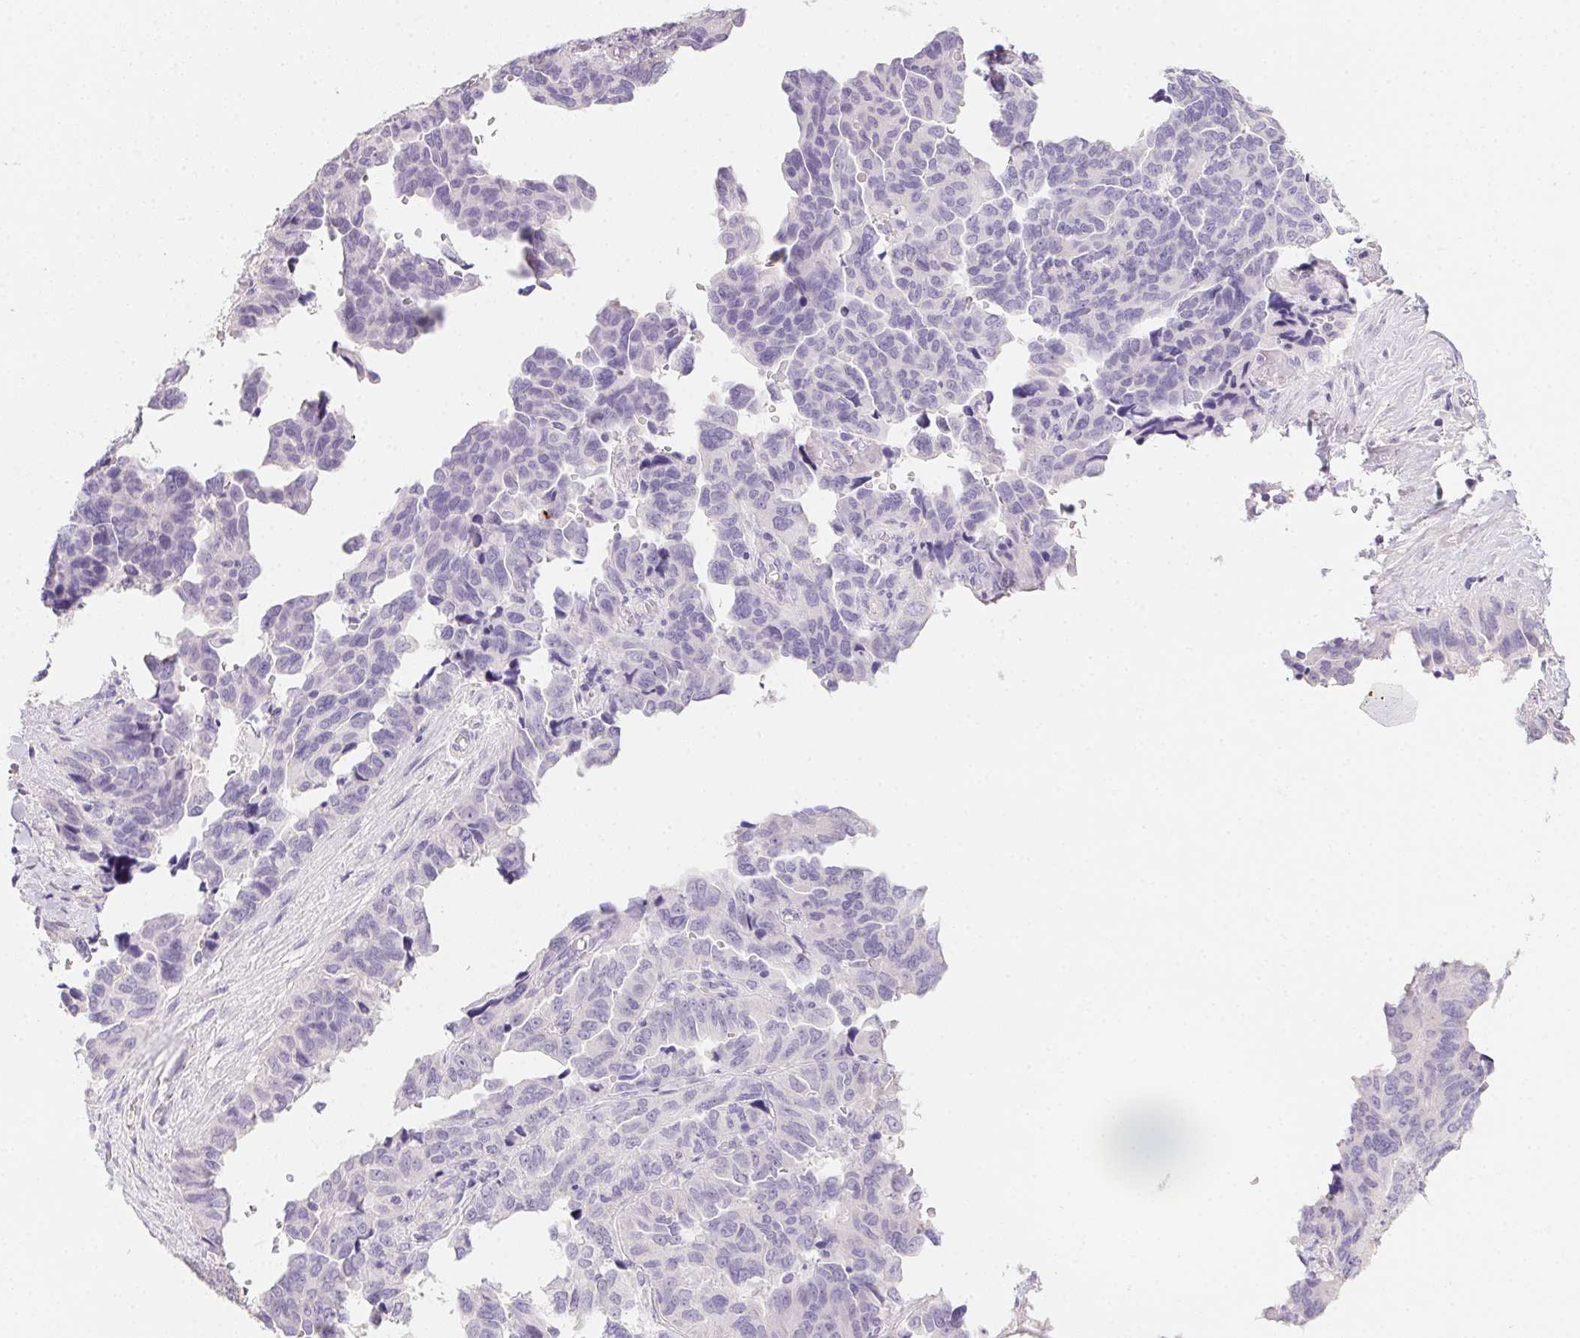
{"staining": {"intensity": "negative", "quantity": "none", "location": "none"}, "tissue": "ovarian cancer", "cell_type": "Tumor cells", "image_type": "cancer", "snomed": [{"axis": "morphology", "description": "Cystadenocarcinoma, serous, NOS"}, {"axis": "topography", "description": "Ovary"}], "caption": "Tumor cells show no significant expression in serous cystadenocarcinoma (ovarian).", "gene": "MYL4", "patient": {"sex": "female", "age": 64}}